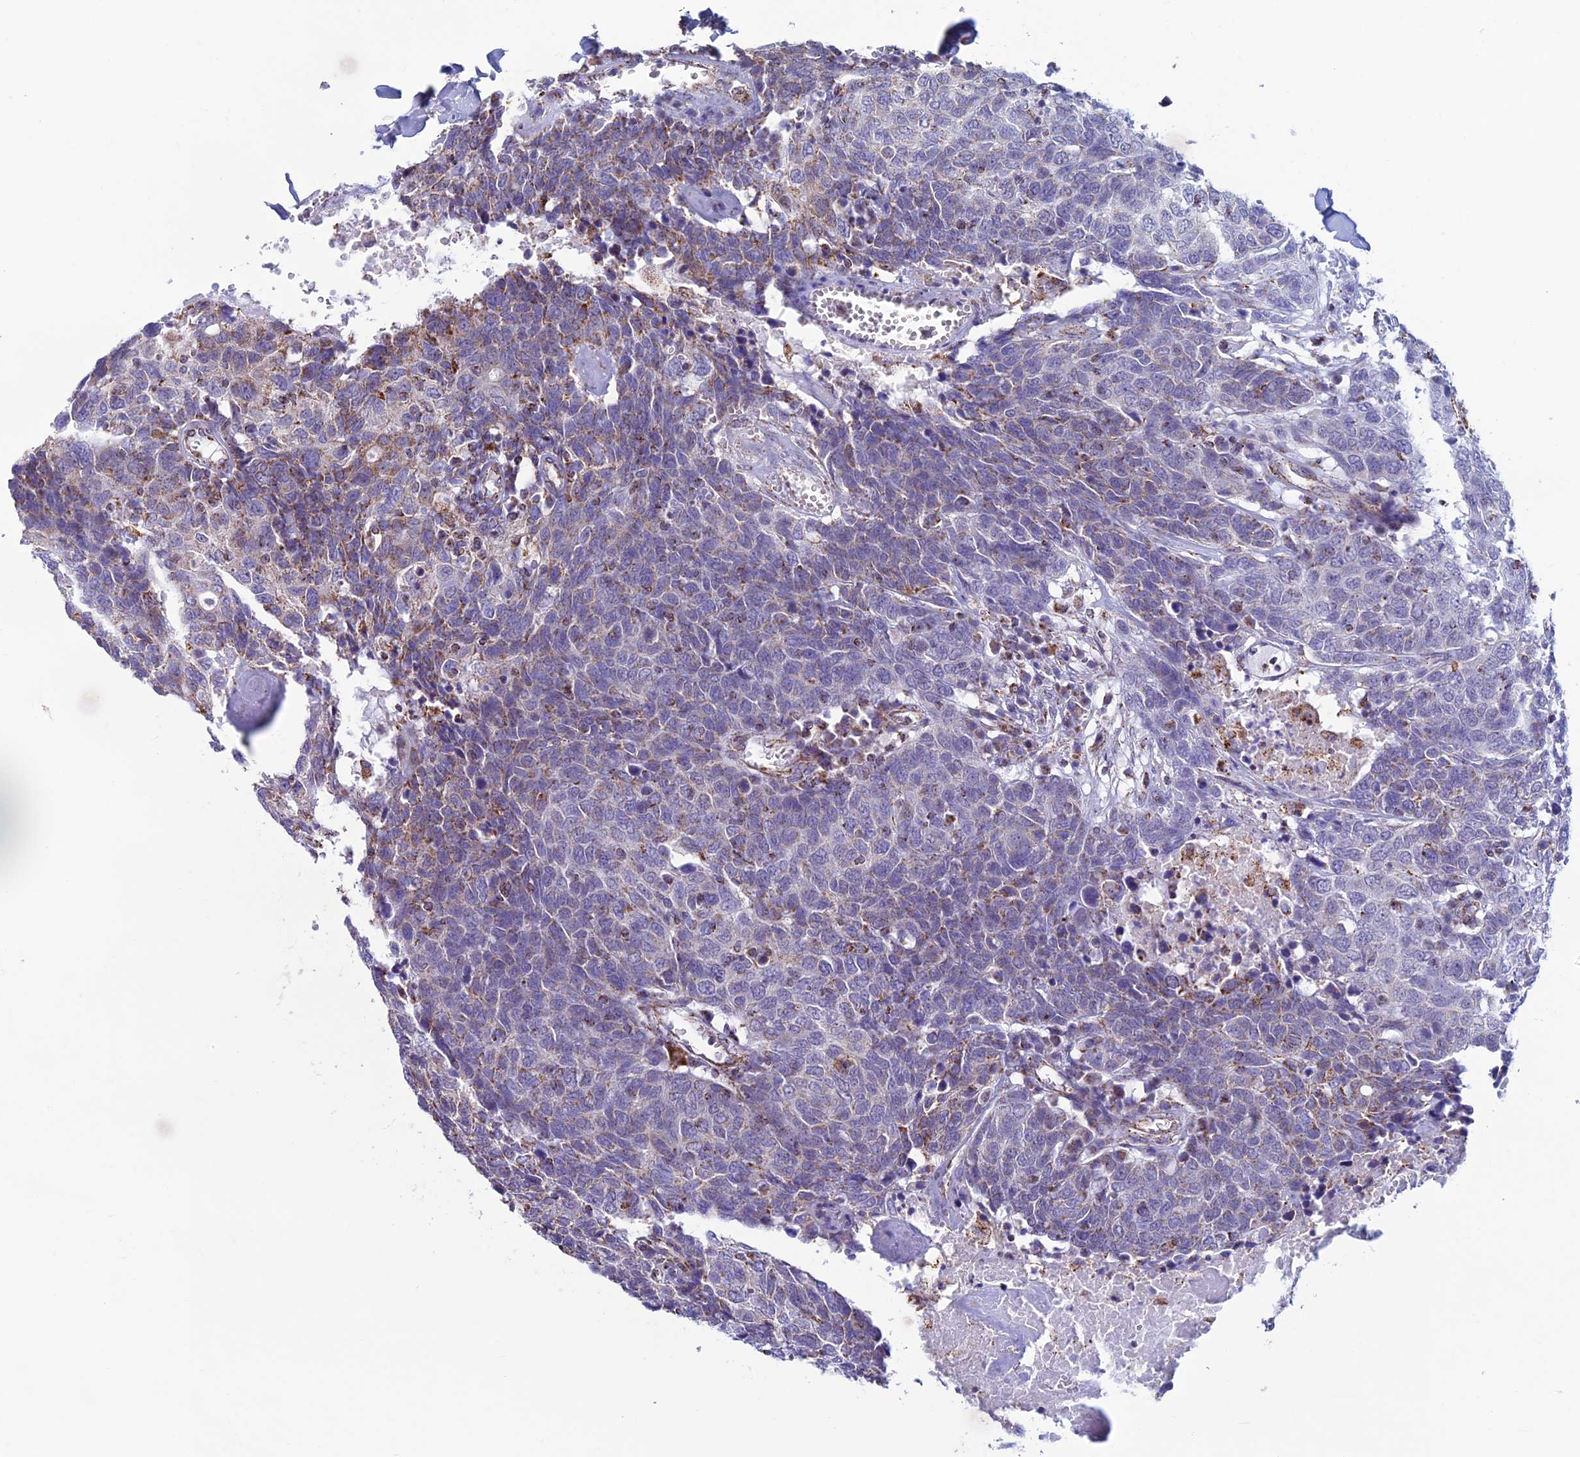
{"staining": {"intensity": "weak", "quantity": "25%-75%", "location": "cytoplasmic/membranous"}, "tissue": "head and neck cancer", "cell_type": "Tumor cells", "image_type": "cancer", "snomed": [{"axis": "morphology", "description": "Squamous cell carcinoma, NOS"}, {"axis": "topography", "description": "Head-Neck"}], "caption": "Approximately 25%-75% of tumor cells in head and neck cancer show weak cytoplasmic/membranous protein expression as visualized by brown immunohistochemical staining.", "gene": "ZNG1B", "patient": {"sex": "male", "age": 66}}